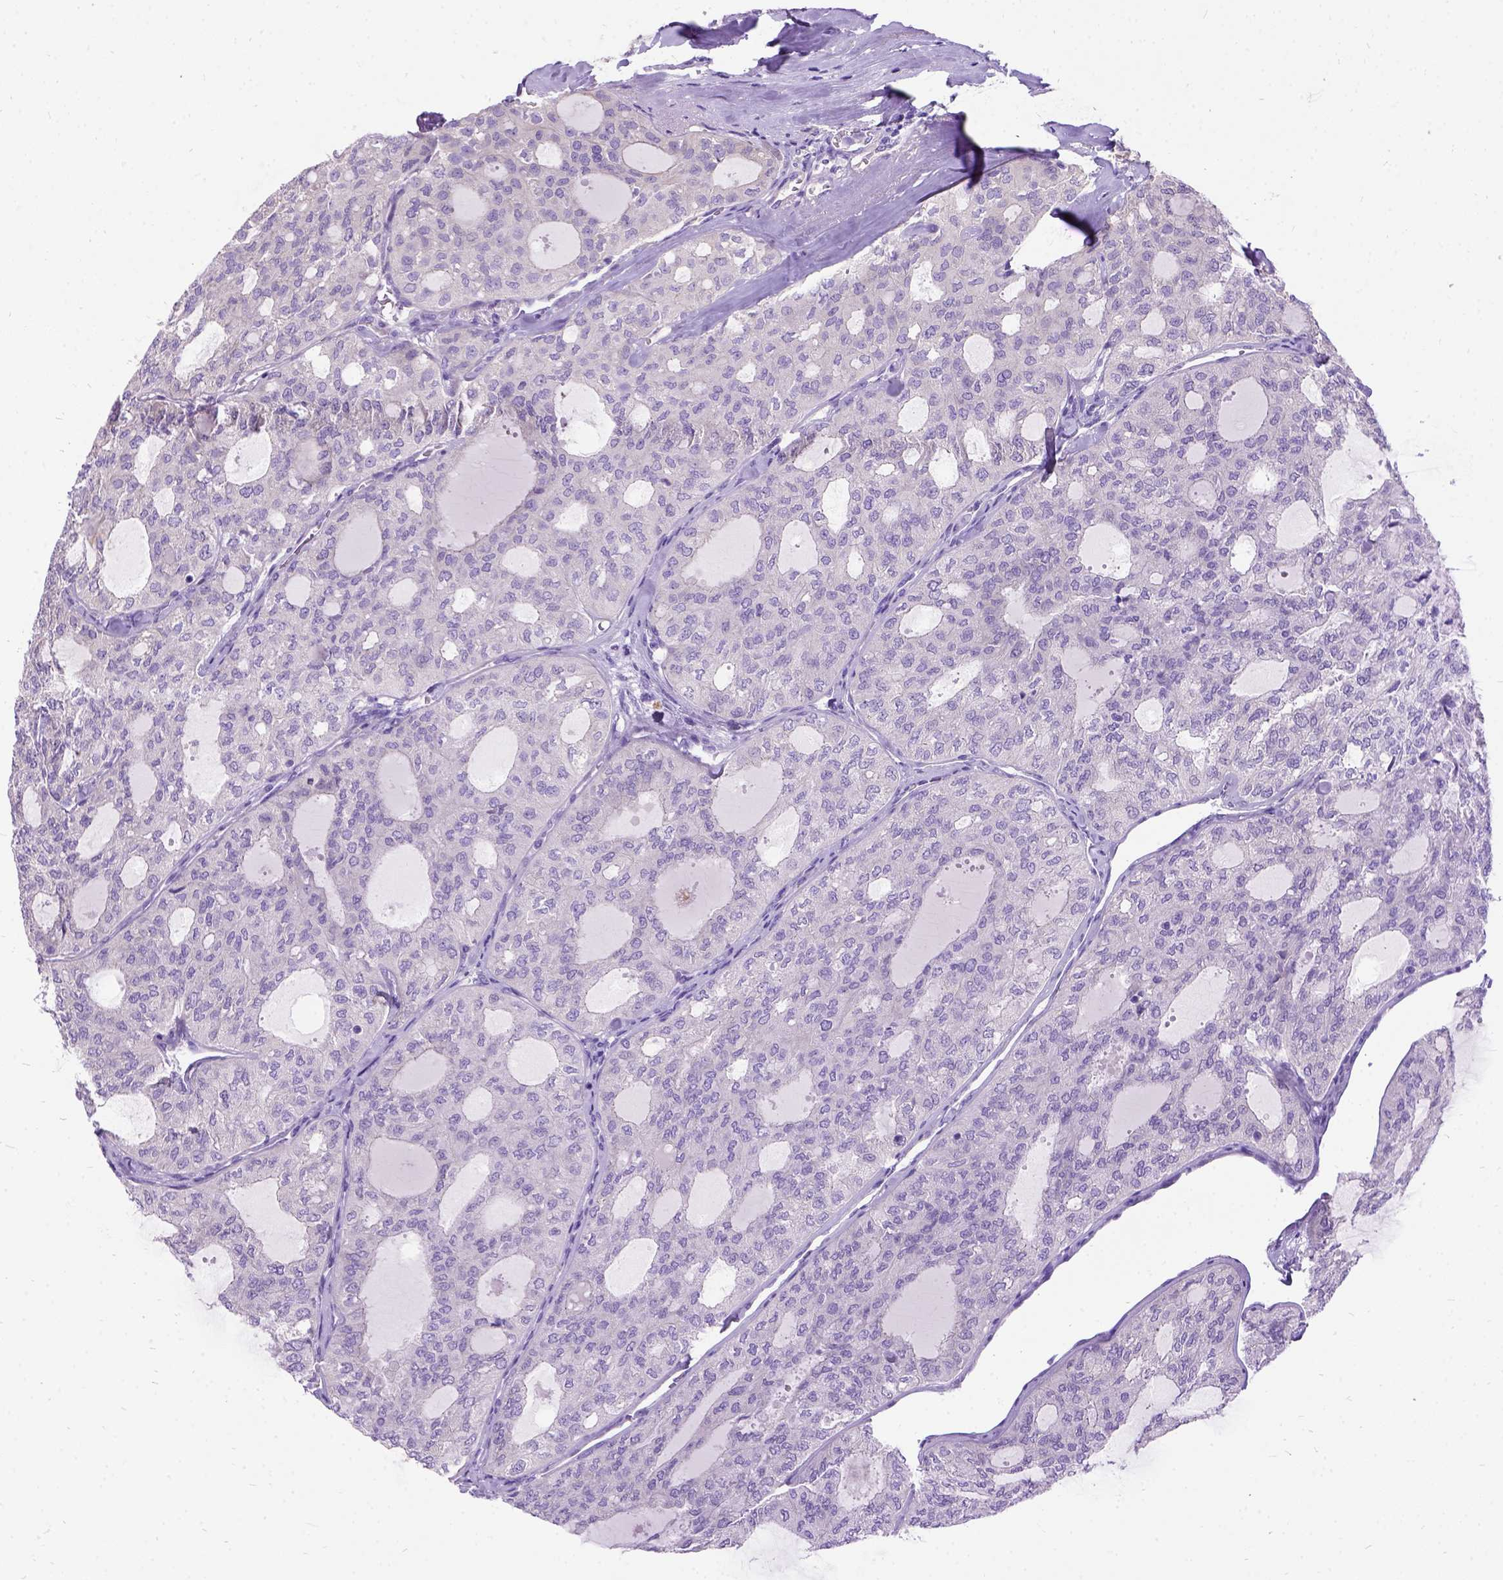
{"staining": {"intensity": "negative", "quantity": "none", "location": "none"}, "tissue": "thyroid cancer", "cell_type": "Tumor cells", "image_type": "cancer", "snomed": [{"axis": "morphology", "description": "Follicular adenoma carcinoma, NOS"}, {"axis": "topography", "description": "Thyroid gland"}], "caption": "Thyroid cancer (follicular adenoma carcinoma) was stained to show a protein in brown. There is no significant expression in tumor cells.", "gene": "CFAP54", "patient": {"sex": "male", "age": 75}}